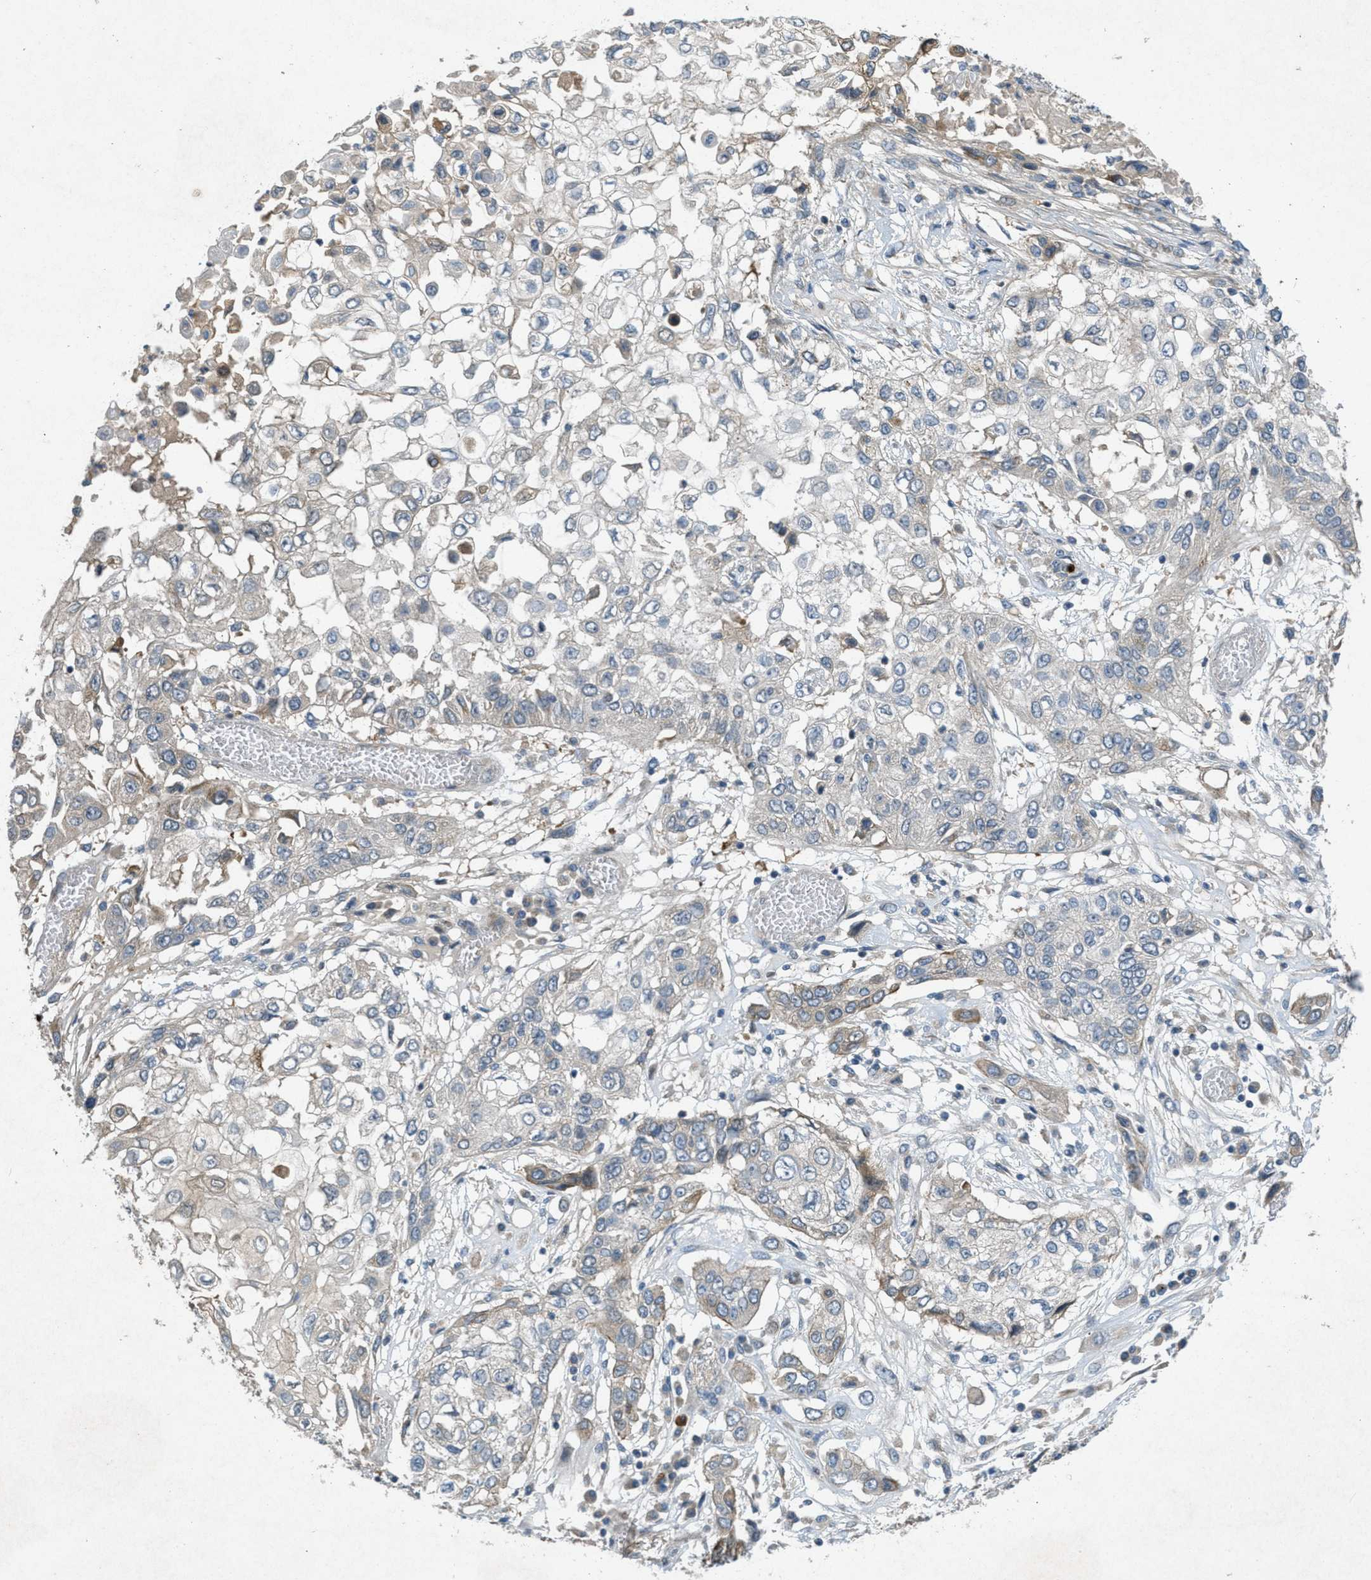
{"staining": {"intensity": "weak", "quantity": "25%-75%", "location": "cytoplasmic/membranous"}, "tissue": "lung cancer", "cell_type": "Tumor cells", "image_type": "cancer", "snomed": [{"axis": "morphology", "description": "Squamous cell carcinoma, NOS"}, {"axis": "topography", "description": "Lung"}], "caption": "Lung squamous cell carcinoma stained for a protein (brown) reveals weak cytoplasmic/membranous positive expression in approximately 25%-75% of tumor cells.", "gene": "ADCY6", "patient": {"sex": "male", "age": 71}}